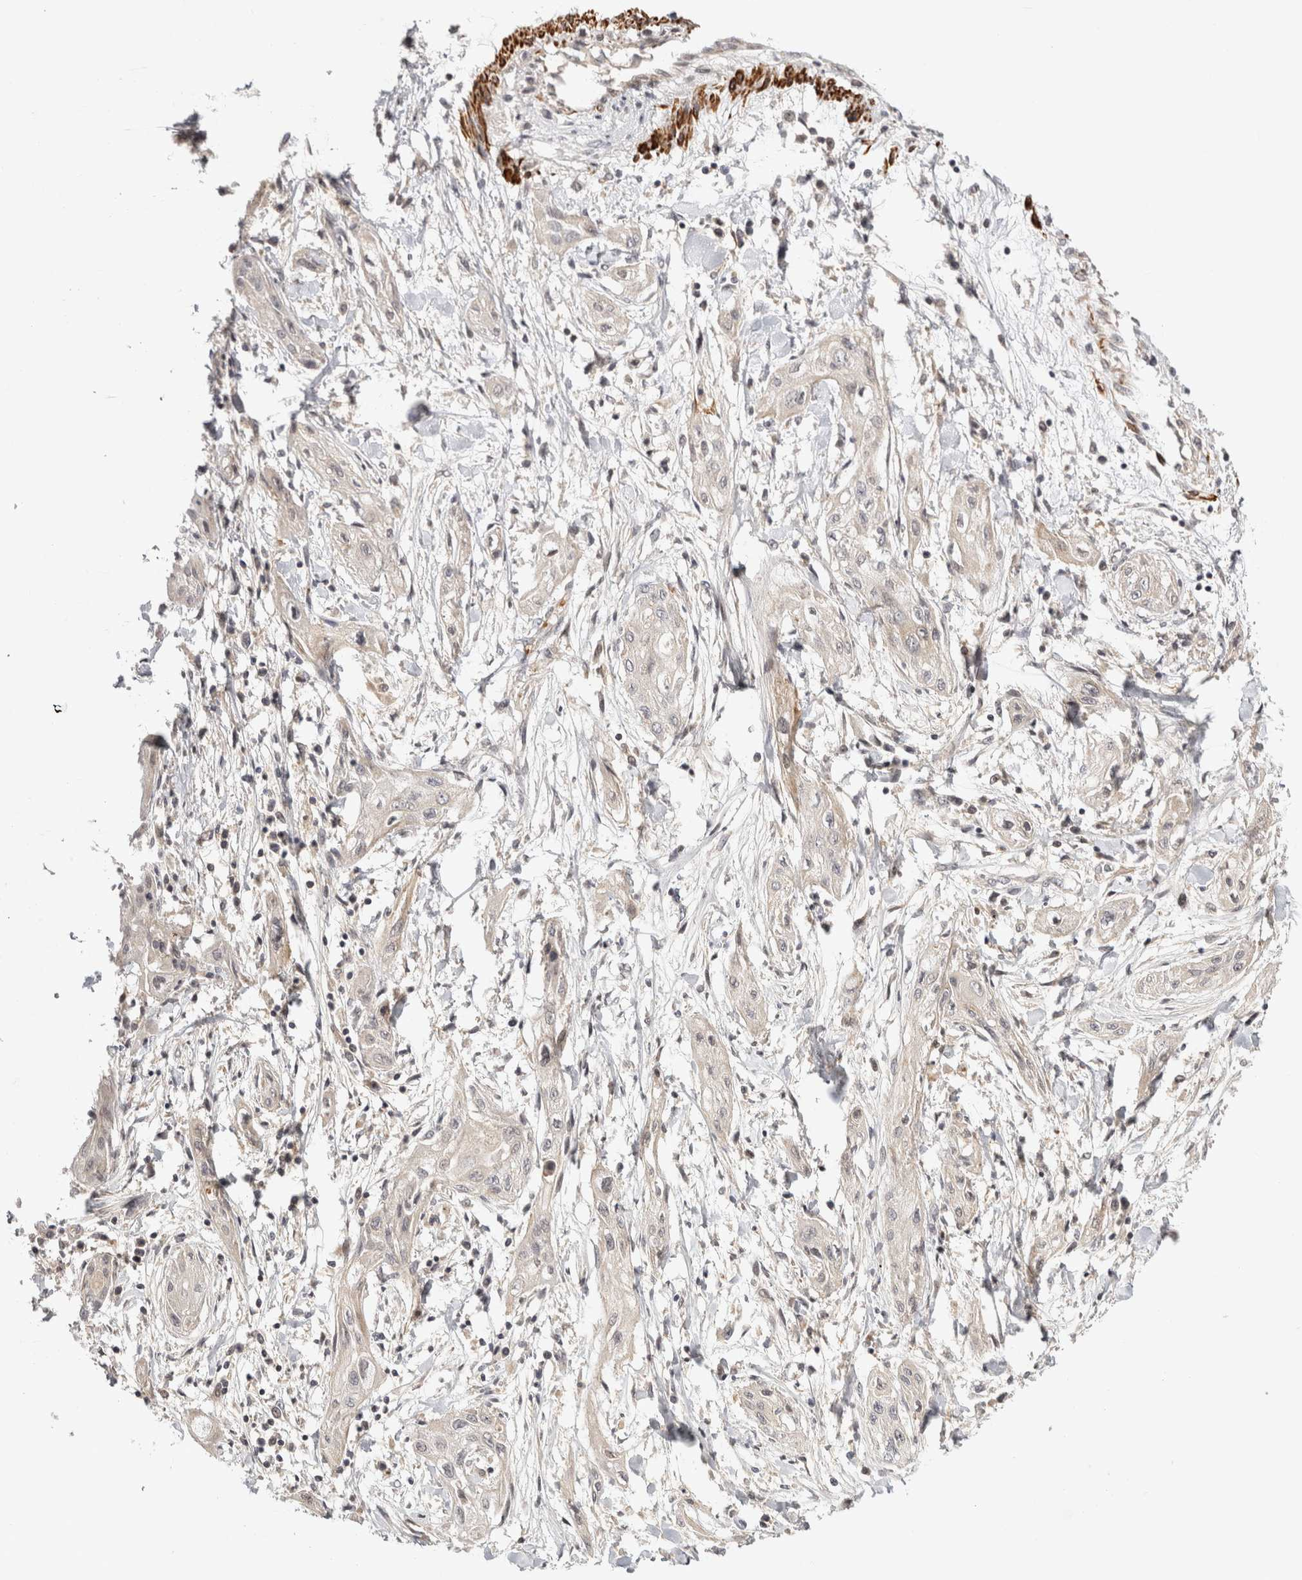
{"staining": {"intensity": "weak", "quantity": "<25%", "location": "cytoplasmic/membranous"}, "tissue": "lung cancer", "cell_type": "Tumor cells", "image_type": "cancer", "snomed": [{"axis": "morphology", "description": "Squamous cell carcinoma, NOS"}, {"axis": "topography", "description": "Lung"}], "caption": "High power microscopy micrograph of an immunohistochemistry histopathology image of lung cancer (squamous cell carcinoma), revealing no significant positivity in tumor cells.", "gene": "ZNF318", "patient": {"sex": "female", "age": 47}}